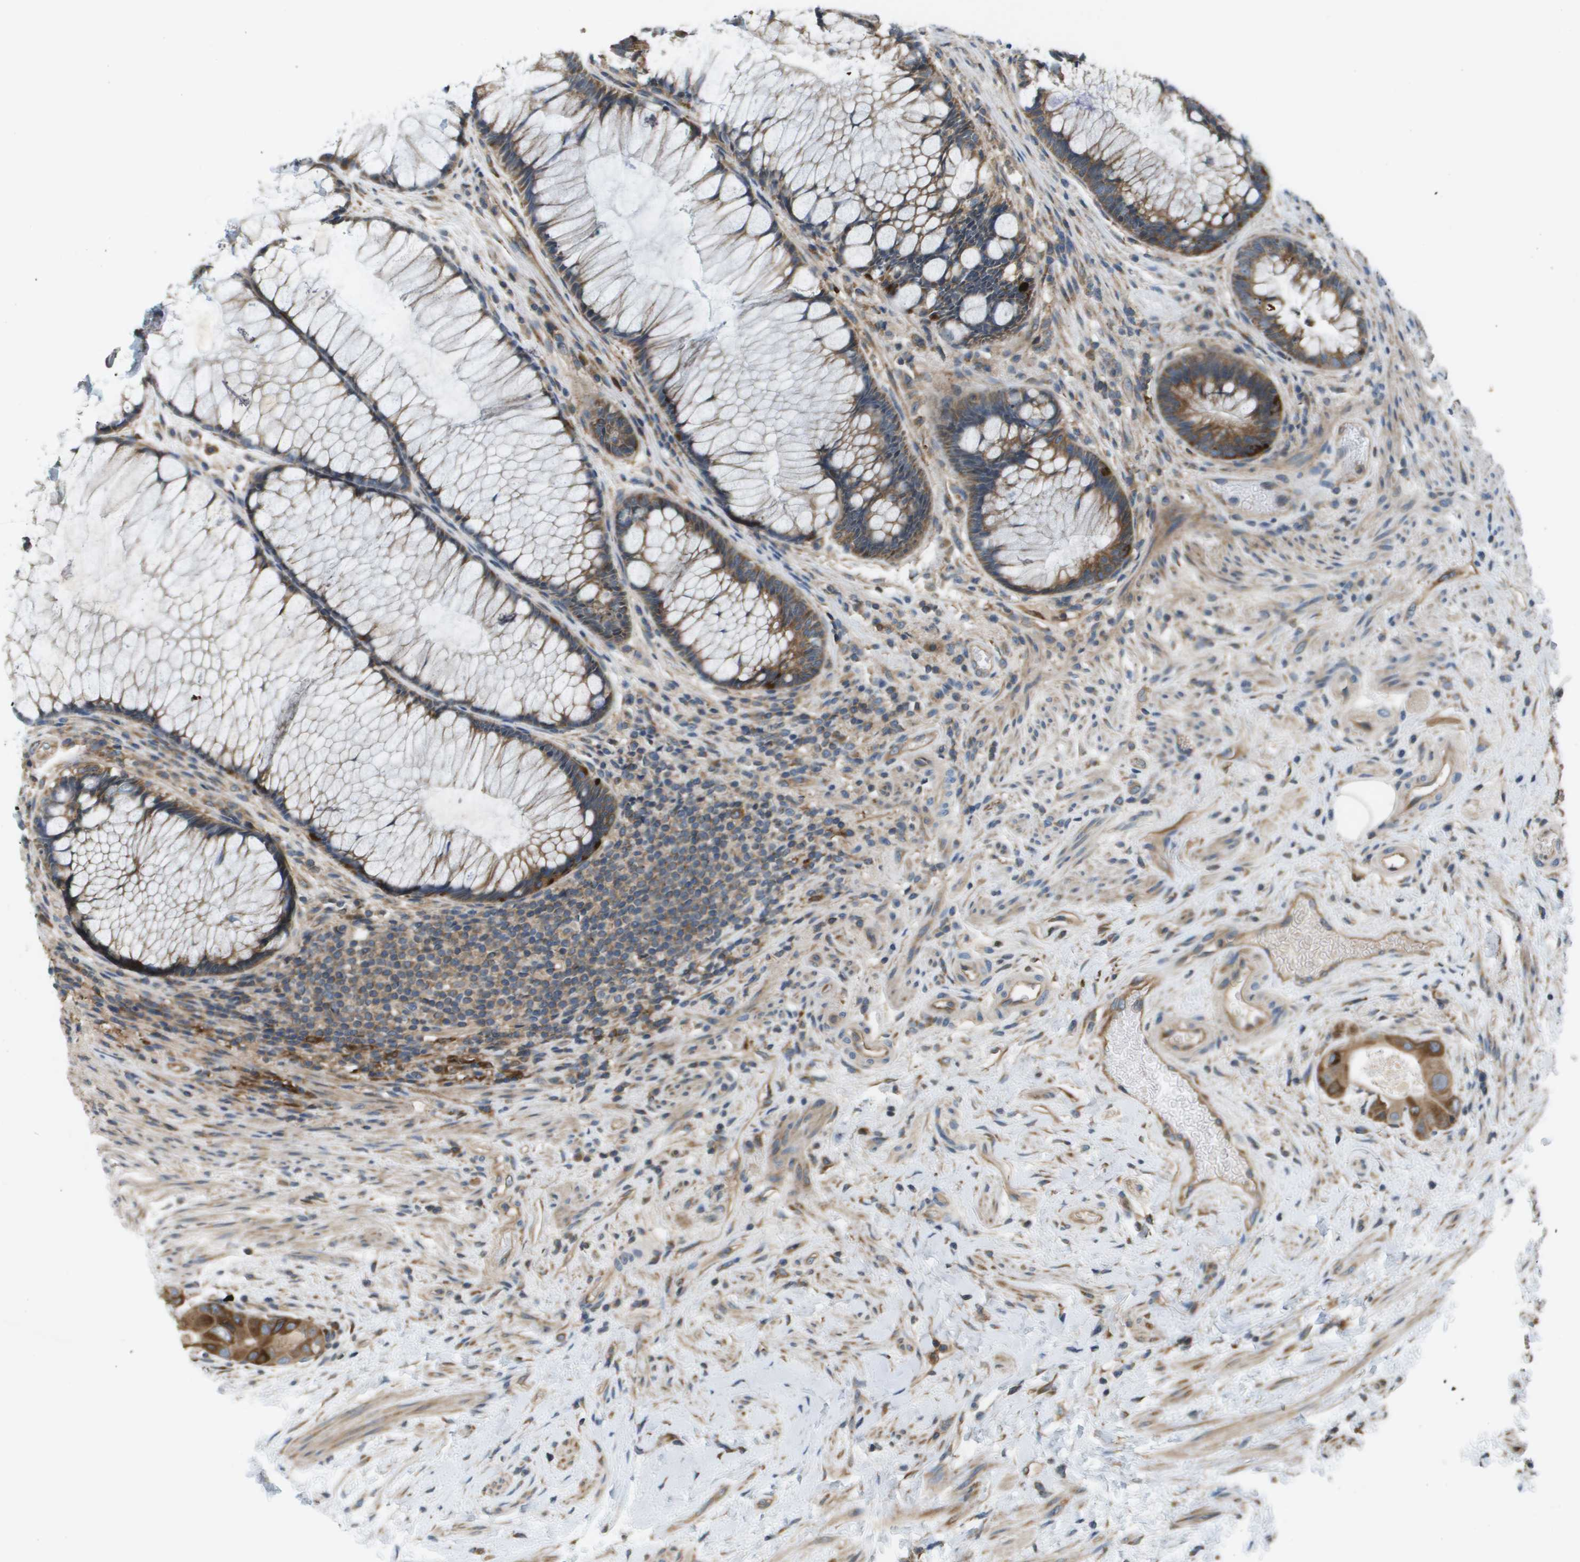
{"staining": {"intensity": "moderate", "quantity": ">75%", "location": "cytoplasmic/membranous"}, "tissue": "colorectal cancer", "cell_type": "Tumor cells", "image_type": "cancer", "snomed": [{"axis": "morphology", "description": "Adenocarcinoma, NOS"}, {"axis": "topography", "description": "Rectum"}], "caption": "Protein analysis of adenocarcinoma (colorectal) tissue displays moderate cytoplasmic/membranous expression in about >75% of tumor cells.", "gene": "SAMSN1", "patient": {"sex": "male", "age": 51}}